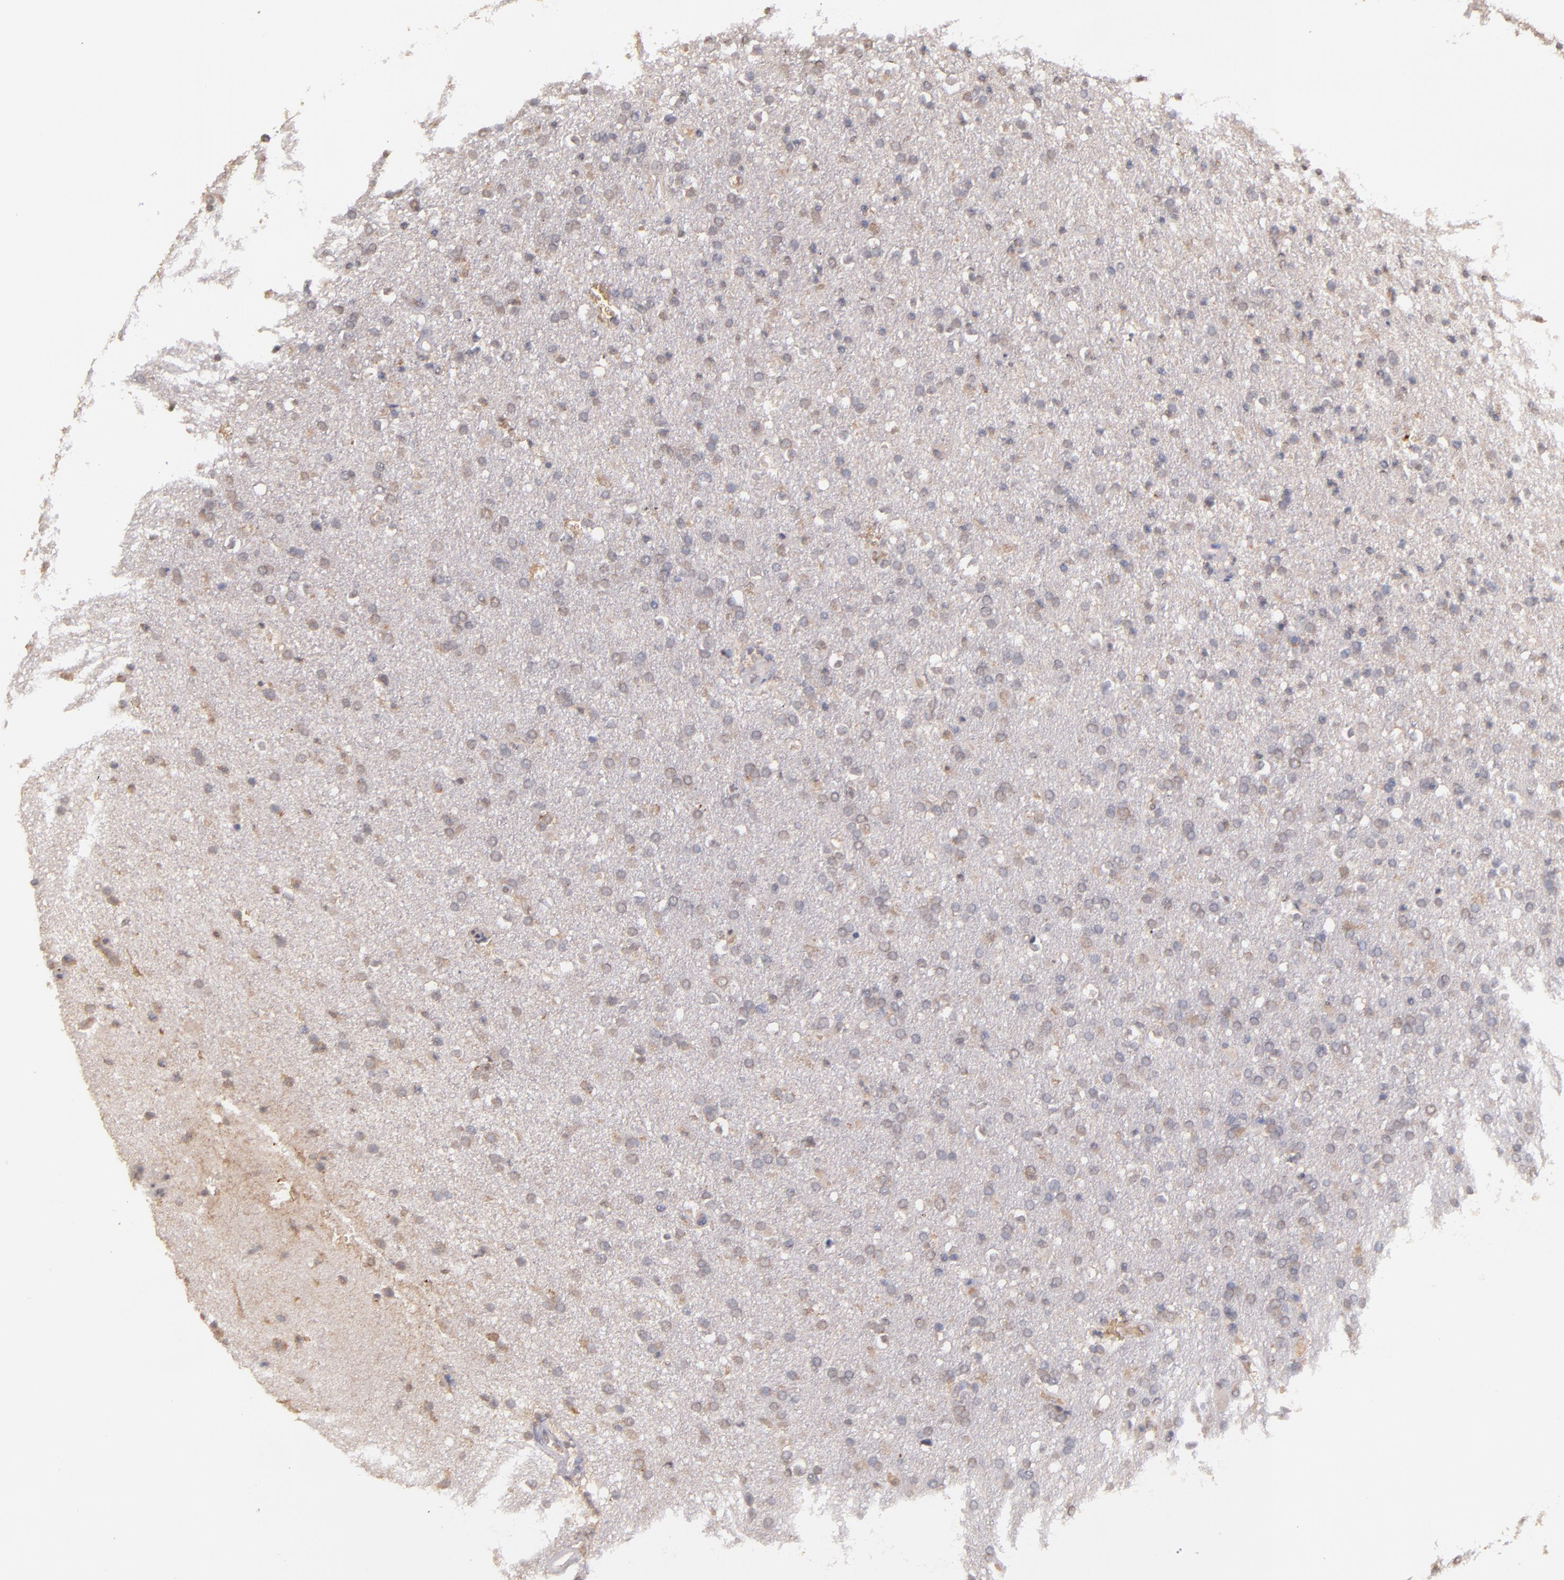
{"staining": {"intensity": "weak", "quantity": "<25%", "location": "cytoplasmic/membranous"}, "tissue": "glioma", "cell_type": "Tumor cells", "image_type": "cancer", "snomed": [{"axis": "morphology", "description": "Glioma, malignant, High grade"}, {"axis": "topography", "description": "Brain"}], "caption": "Malignant glioma (high-grade) was stained to show a protein in brown. There is no significant staining in tumor cells.", "gene": "SERPINC1", "patient": {"sex": "male", "age": 33}}